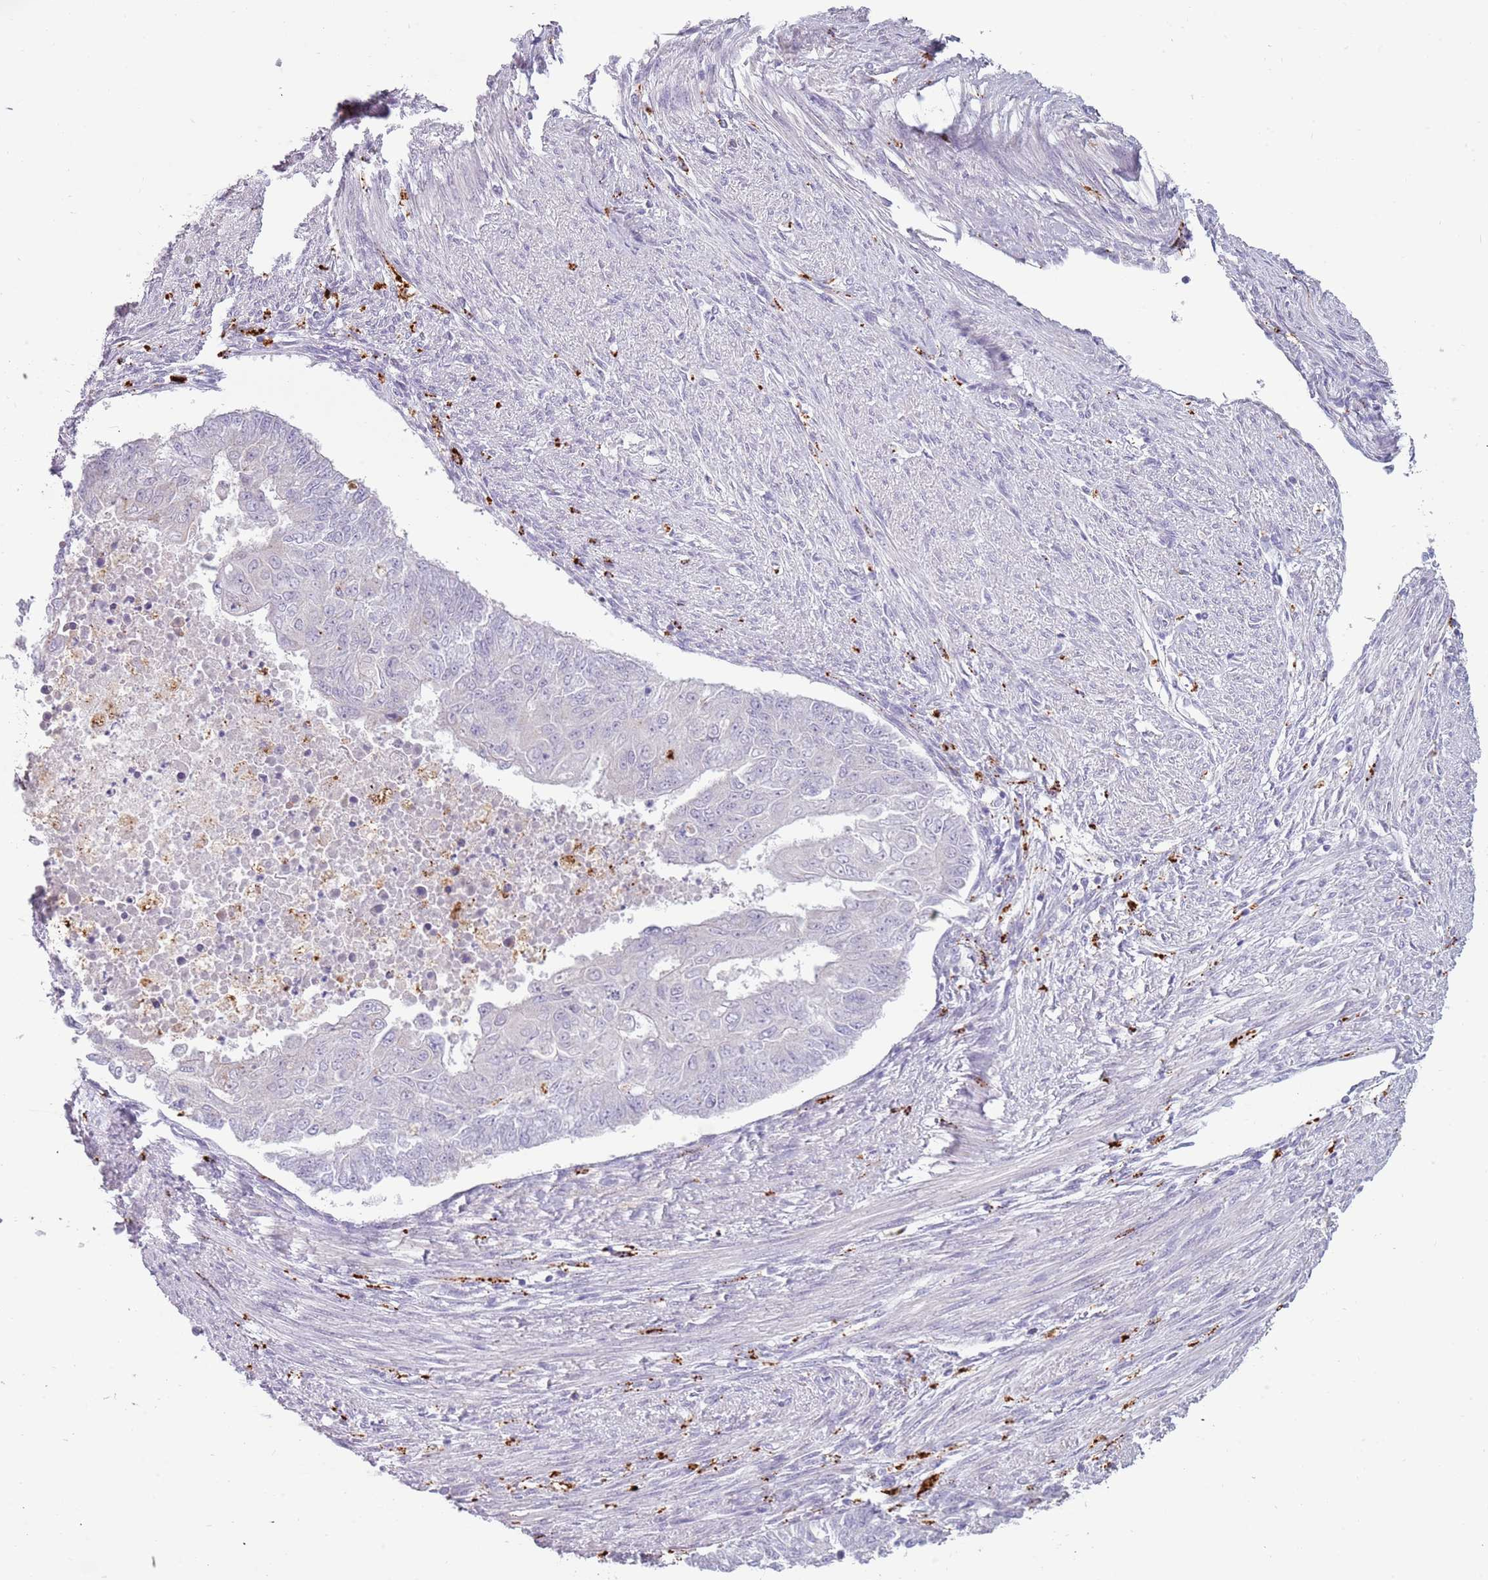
{"staining": {"intensity": "negative", "quantity": "none", "location": "none"}, "tissue": "endometrial cancer", "cell_type": "Tumor cells", "image_type": "cancer", "snomed": [{"axis": "morphology", "description": "Adenocarcinoma, NOS"}, {"axis": "topography", "description": "Endometrium"}], "caption": "Immunohistochemical staining of human endometrial cancer shows no significant positivity in tumor cells. The staining is performed using DAB (3,3'-diaminobenzidine) brown chromogen with nuclei counter-stained in using hematoxylin.", "gene": "NWD2", "patient": {"sex": "female", "age": 32}}